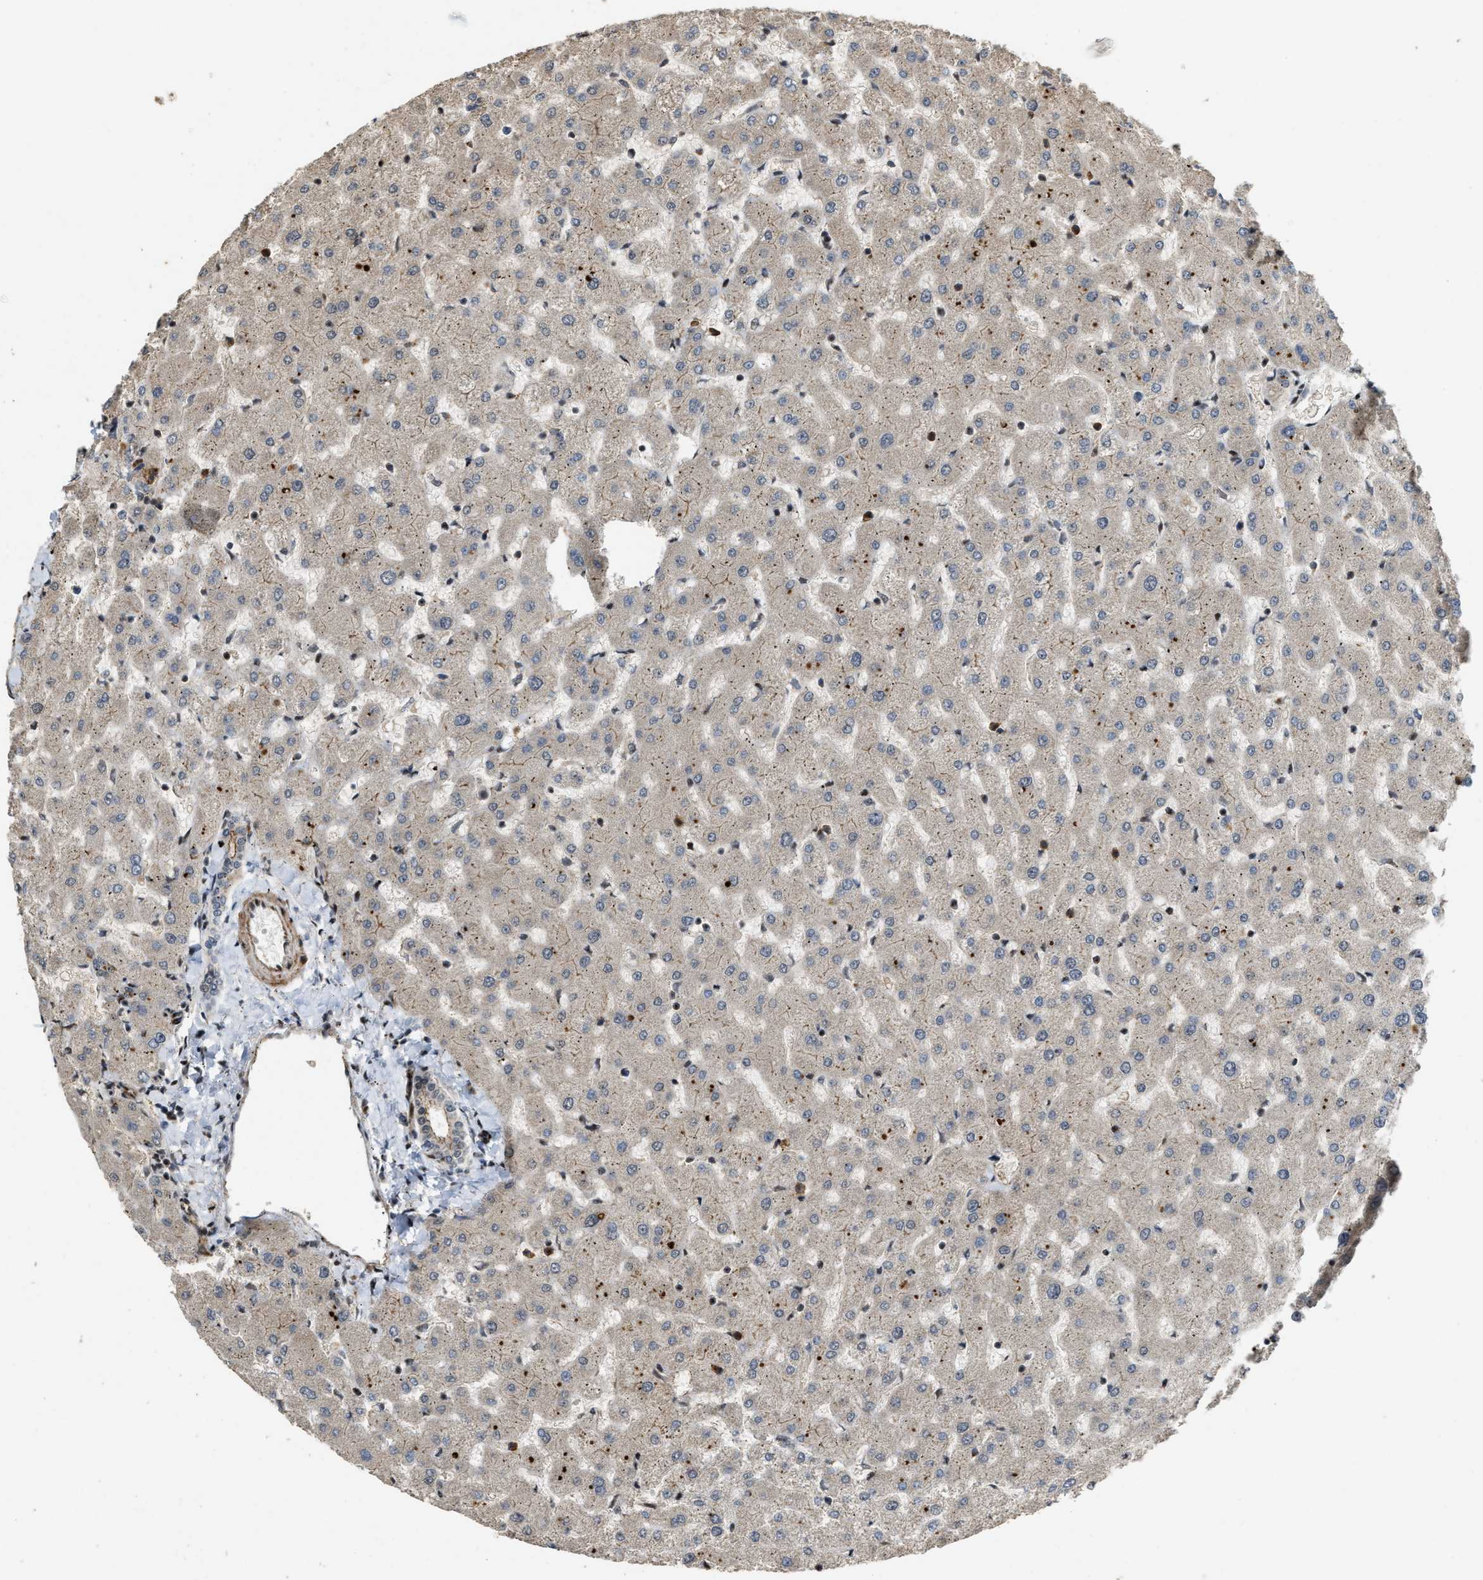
{"staining": {"intensity": "weak", "quantity": "25%-75%", "location": "cytoplasmic/membranous,nuclear"}, "tissue": "liver", "cell_type": "Cholangiocytes", "image_type": "normal", "snomed": [{"axis": "morphology", "description": "Normal tissue, NOS"}, {"axis": "topography", "description": "Liver"}], "caption": "A brown stain shows weak cytoplasmic/membranous,nuclear expression of a protein in cholangiocytes of unremarkable human liver.", "gene": "DPF2", "patient": {"sex": "female", "age": 63}}